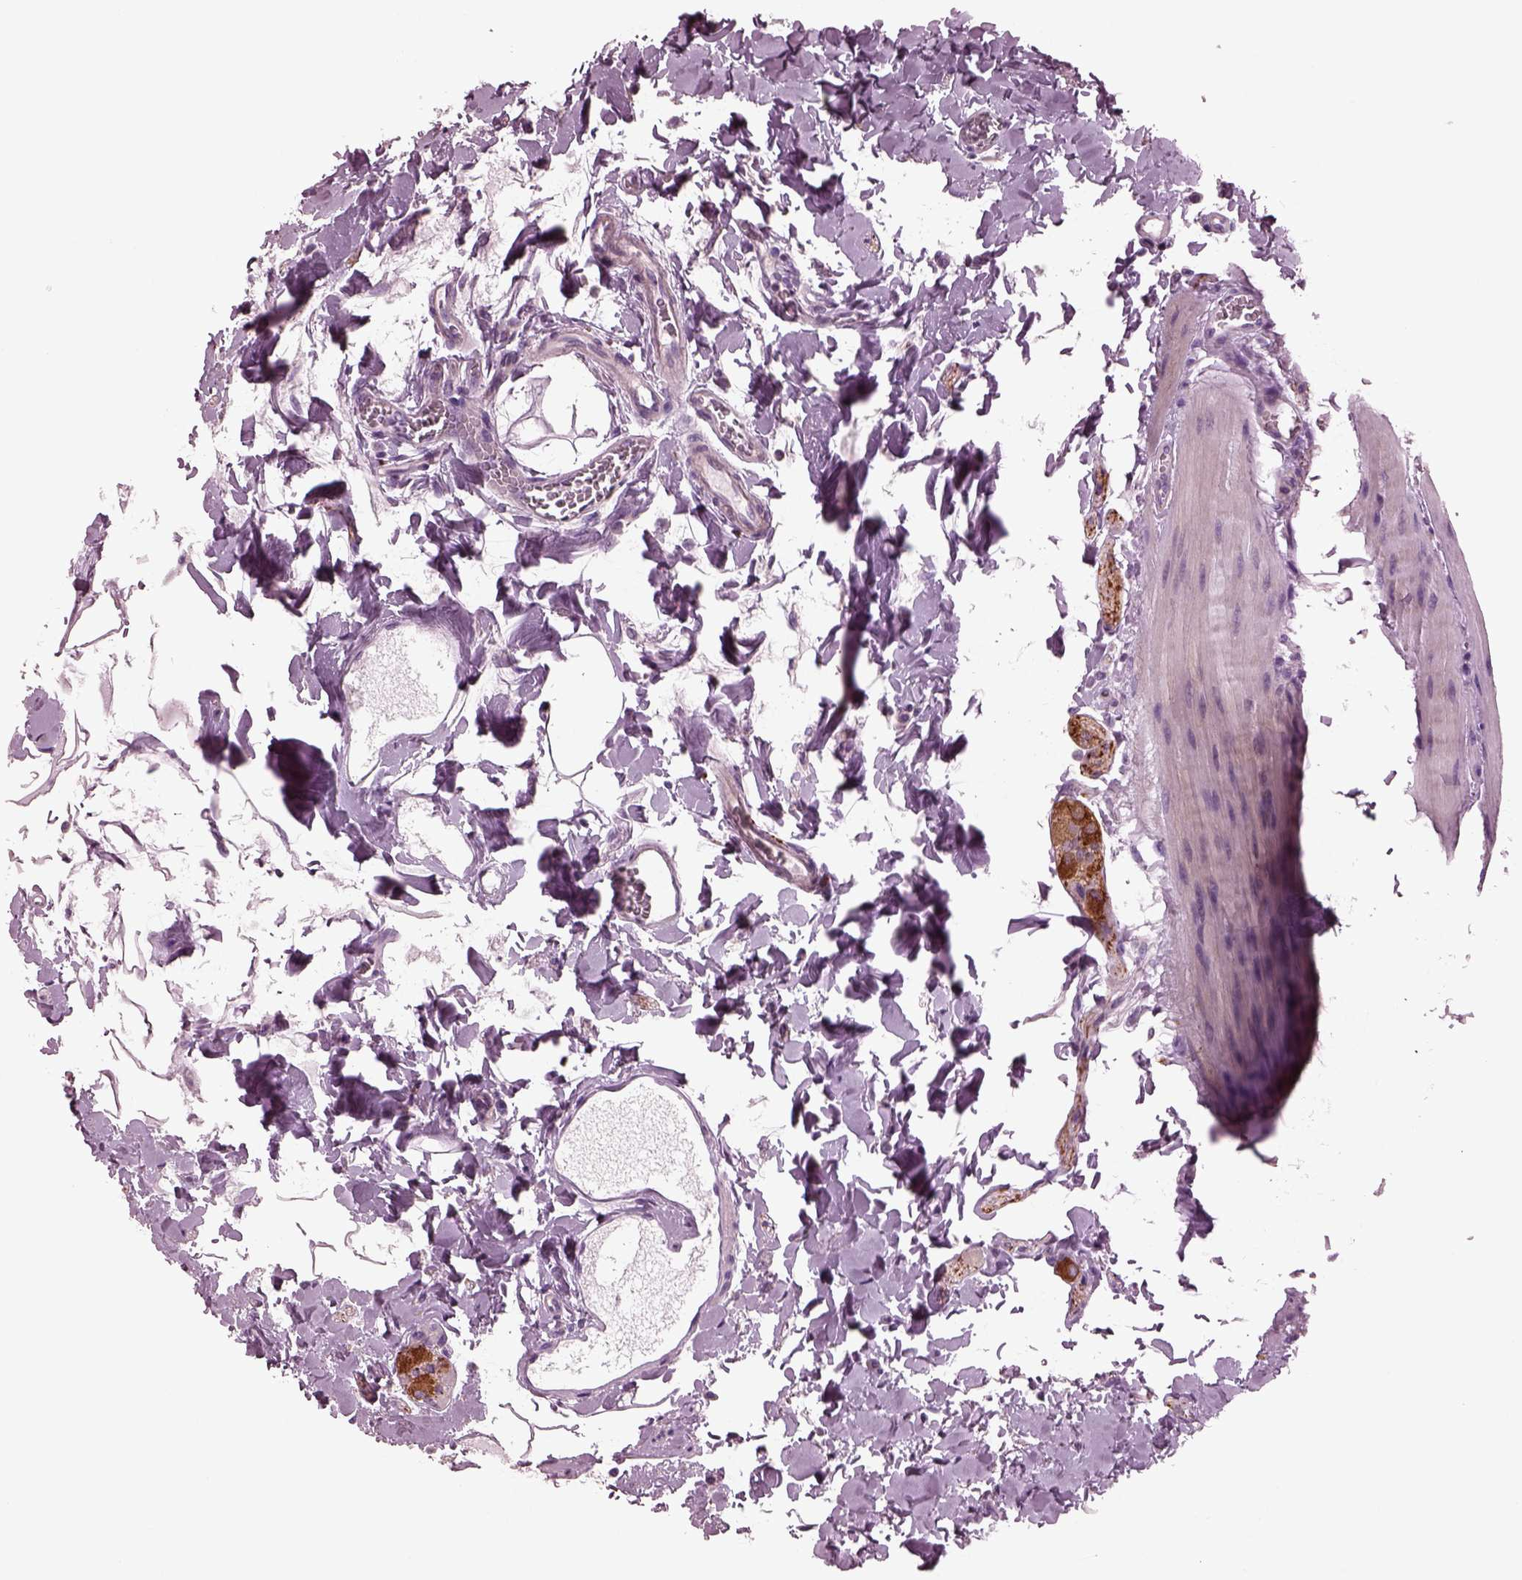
{"staining": {"intensity": "weak", "quantity": "25%-75%", "location": "cytoplasmic/membranous"}, "tissue": "small intestine", "cell_type": "Glandular cells", "image_type": "normal", "snomed": [{"axis": "morphology", "description": "Normal tissue, NOS"}, {"axis": "topography", "description": "Small intestine"}], "caption": "Immunohistochemistry (DAB) staining of unremarkable small intestine exhibits weak cytoplasmic/membranous protein expression in about 25%-75% of glandular cells.", "gene": "GDF11", "patient": {"sex": "female", "age": 56}}